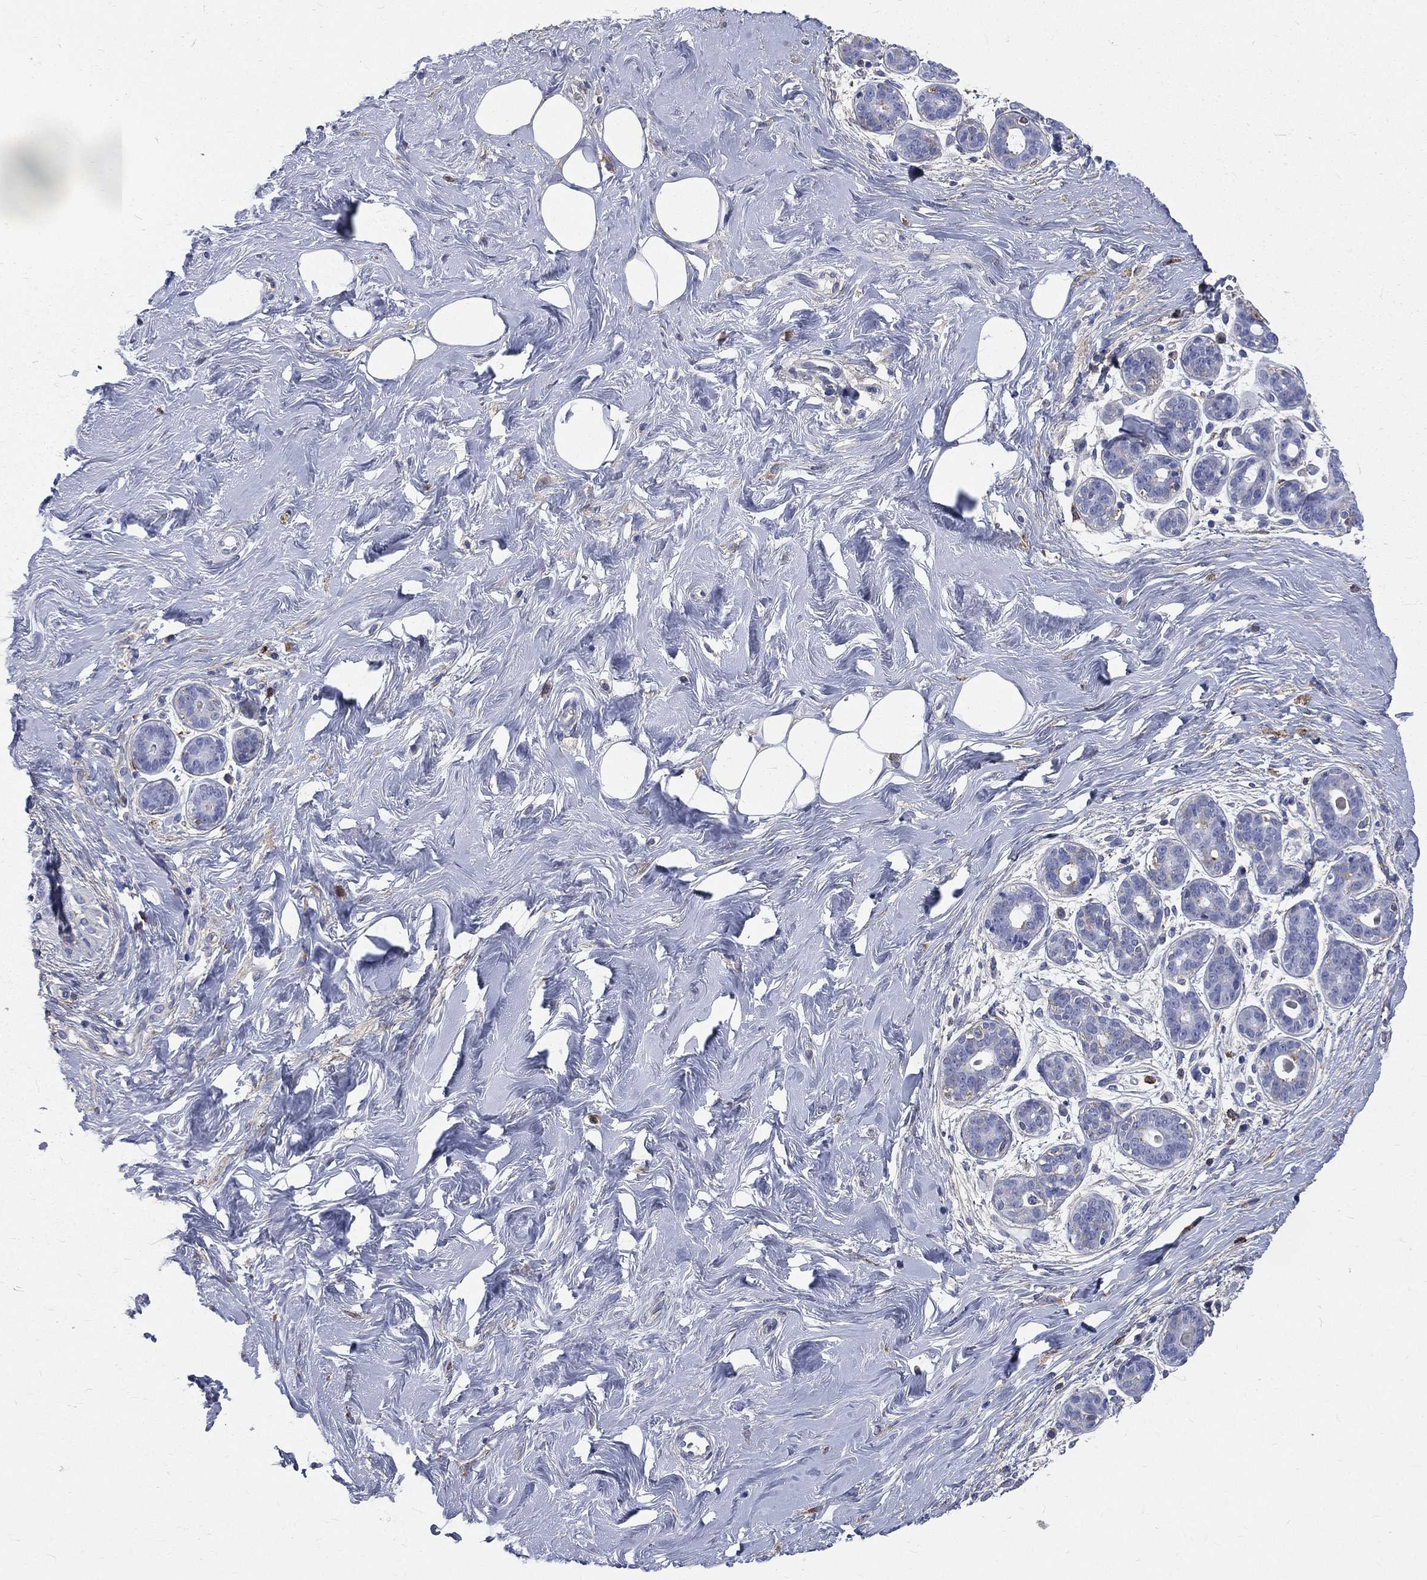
{"staining": {"intensity": "negative", "quantity": "none", "location": "none"}, "tissue": "breast", "cell_type": "Adipocytes", "image_type": "normal", "snomed": [{"axis": "morphology", "description": "Normal tissue, NOS"}, {"axis": "topography", "description": "Breast"}], "caption": "An immunohistochemistry (IHC) histopathology image of unremarkable breast is shown. There is no staining in adipocytes of breast. (DAB (3,3'-diaminobenzidine) immunohistochemistry (IHC), high magnification).", "gene": "BASP1", "patient": {"sex": "female", "age": 43}}